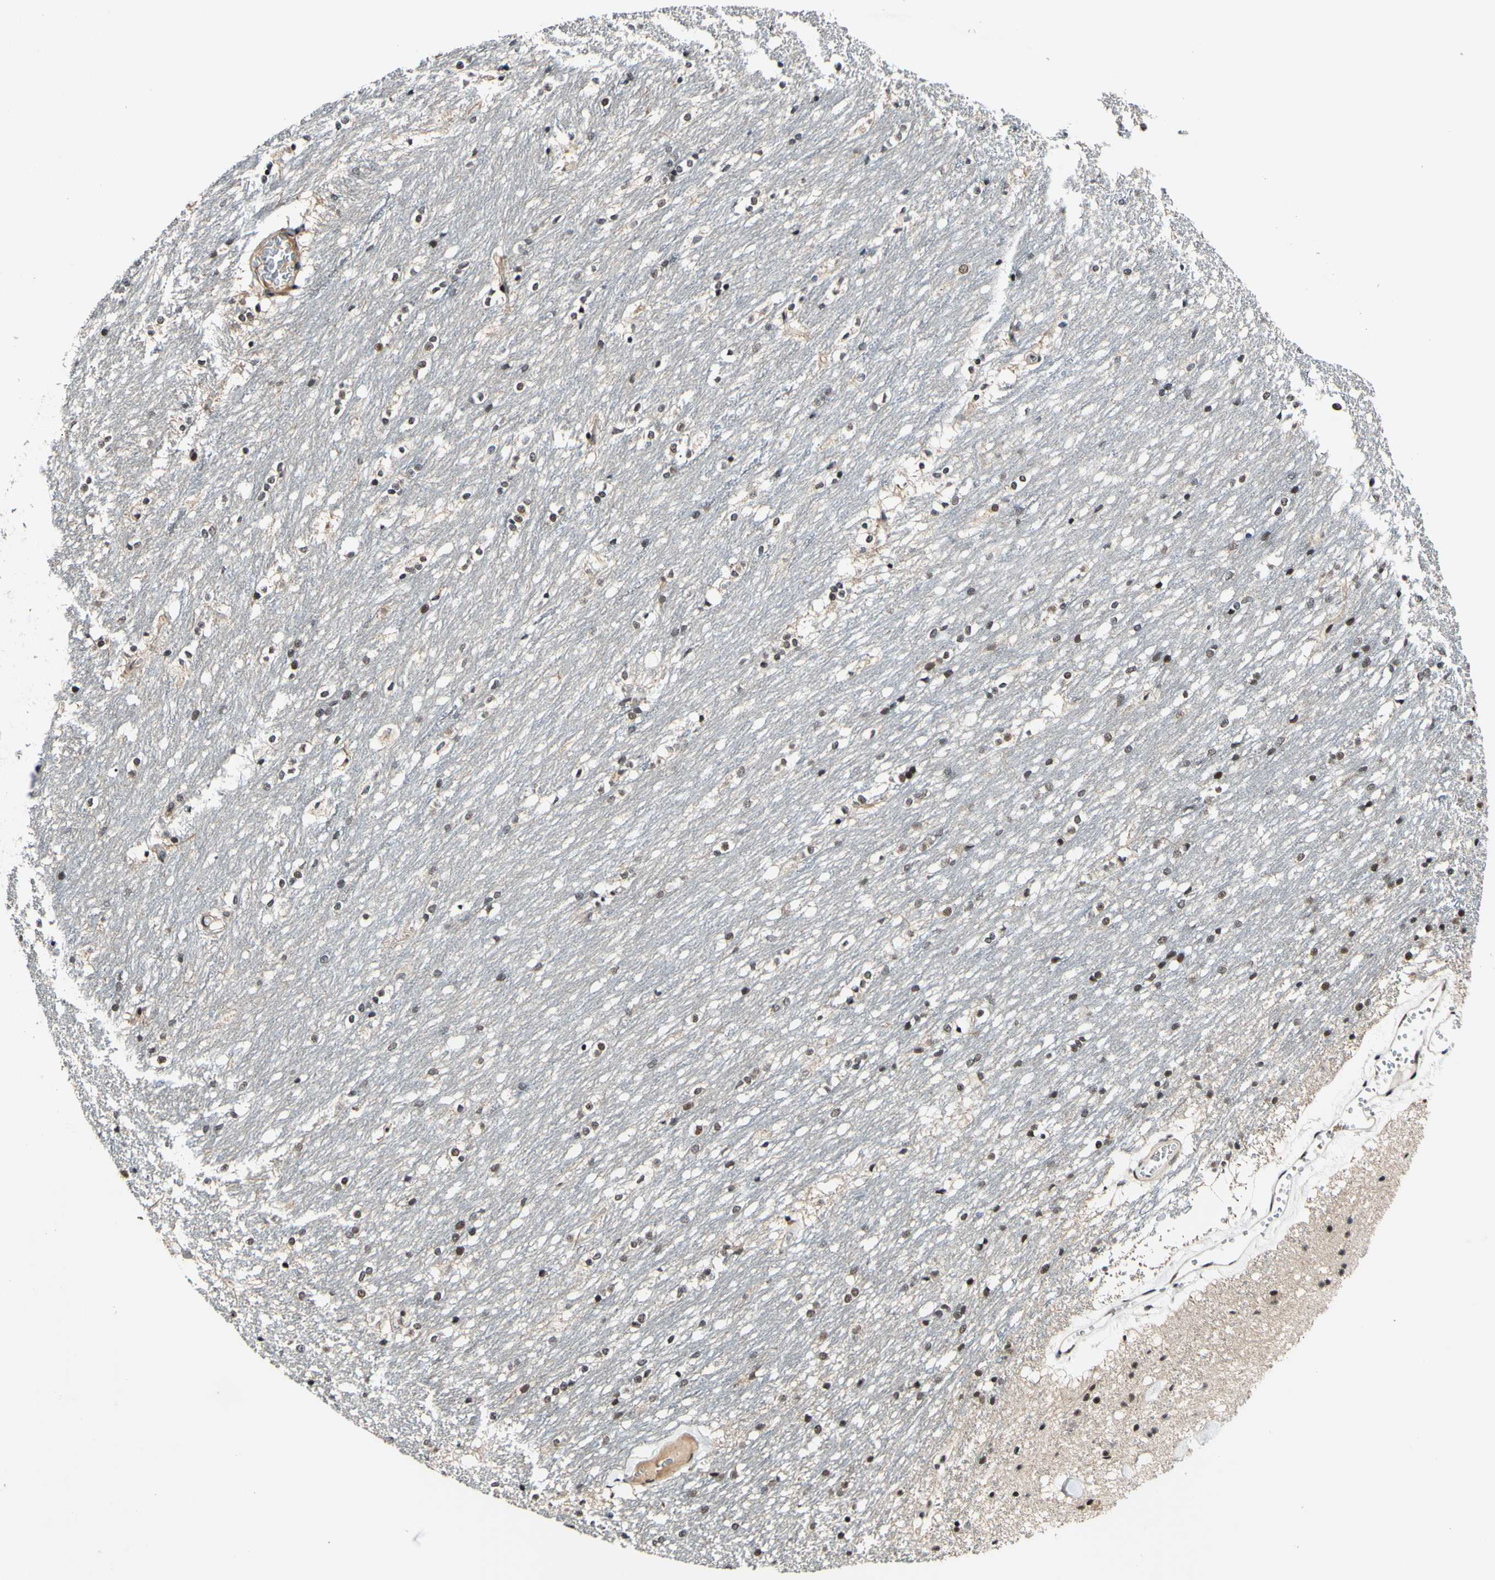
{"staining": {"intensity": "negative", "quantity": "none", "location": "none"}, "tissue": "caudate", "cell_type": "Glial cells", "image_type": "normal", "snomed": [{"axis": "morphology", "description": "Normal tissue, NOS"}, {"axis": "topography", "description": "Lateral ventricle wall"}], "caption": "This is an IHC image of benign human caudate. There is no staining in glial cells.", "gene": "POLR2F", "patient": {"sex": "female", "age": 19}}